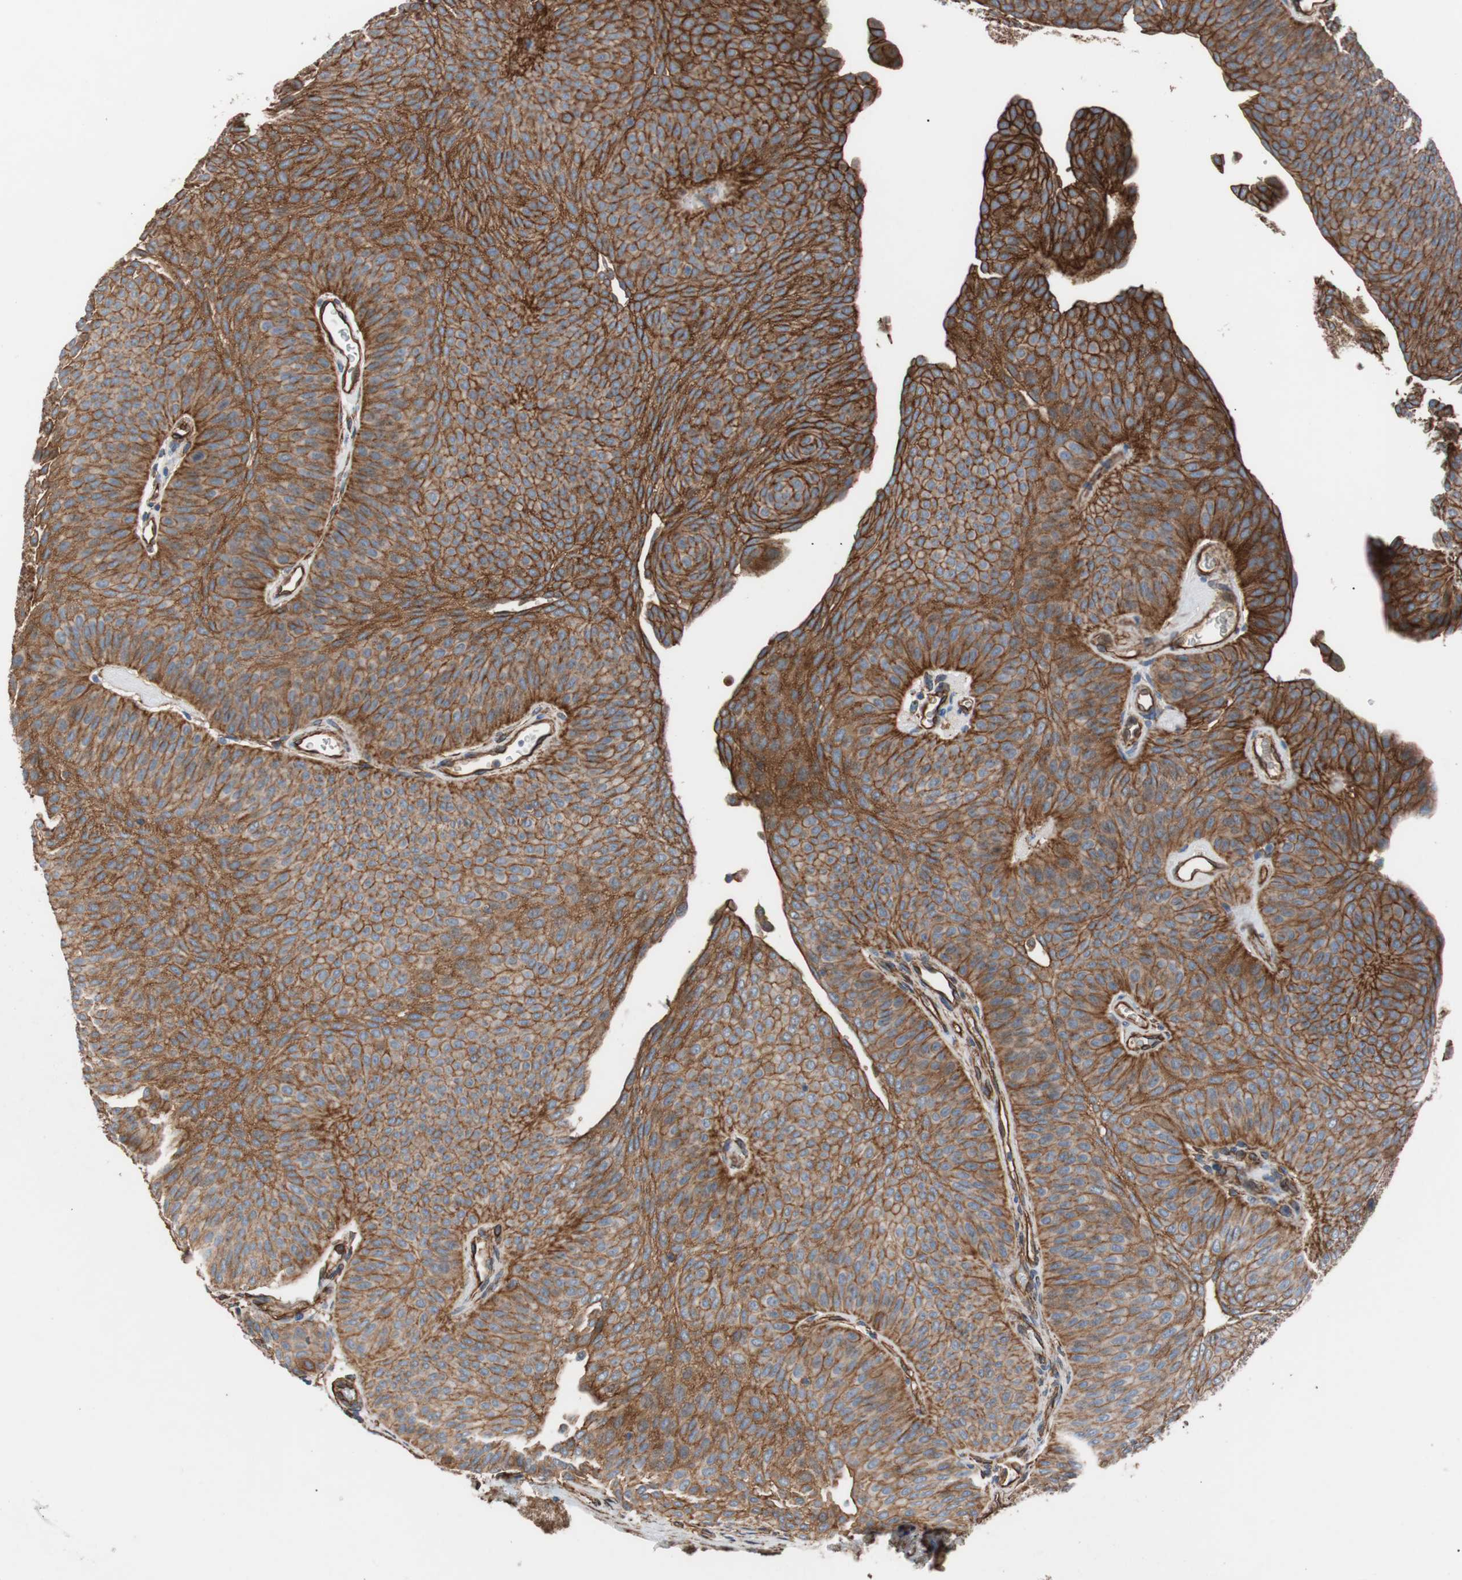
{"staining": {"intensity": "moderate", "quantity": ">75%", "location": "cytoplasmic/membranous"}, "tissue": "urothelial cancer", "cell_type": "Tumor cells", "image_type": "cancer", "snomed": [{"axis": "morphology", "description": "Urothelial carcinoma, Low grade"}, {"axis": "topography", "description": "Urinary bladder"}], "caption": "Urothelial carcinoma (low-grade) was stained to show a protein in brown. There is medium levels of moderate cytoplasmic/membranous staining in approximately >75% of tumor cells.", "gene": "SPINT1", "patient": {"sex": "female", "age": 60}}